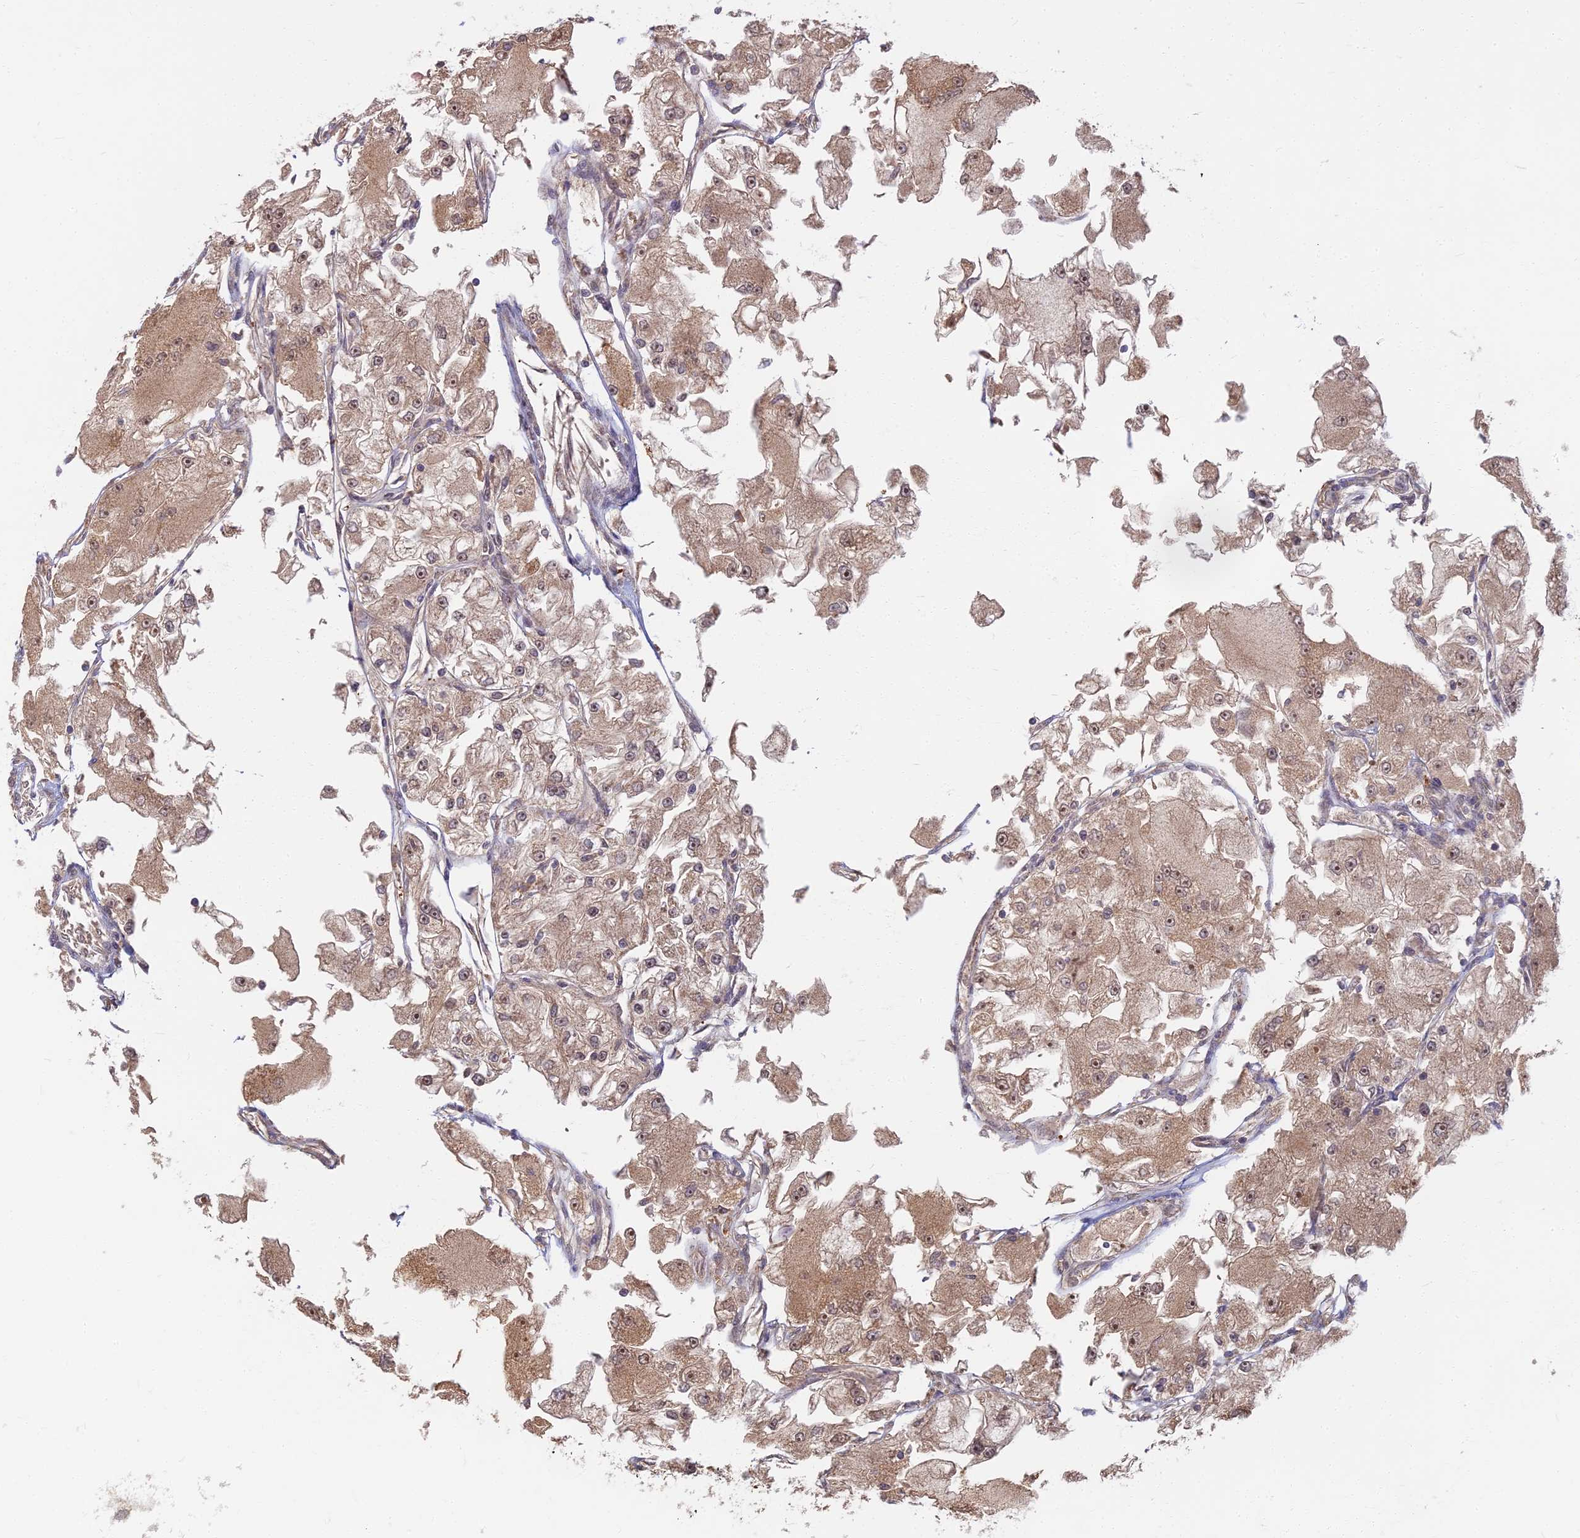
{"staining": {"intensity": "weak", "quantity": ">75%", "location": "cytoplasmic/membranous,nuclear"}, "tissue": "renal cancer", "cell_type": "Tumor cells", "image_type": "cancer", "snomed": [{"axis": "morphology", "description": "Adenocarcinoma, NOS"}, {"axis": "topography", "description": "Kidney"}], "caption": "Protein analysis of adenocarcinoma (renal) tissue reveals weak cytoplasmic/membranous and nuclear expression in approximately >75% of tumor cells.", "gene": "RGL3", "patient": {"sex": "female", "age": 72}}